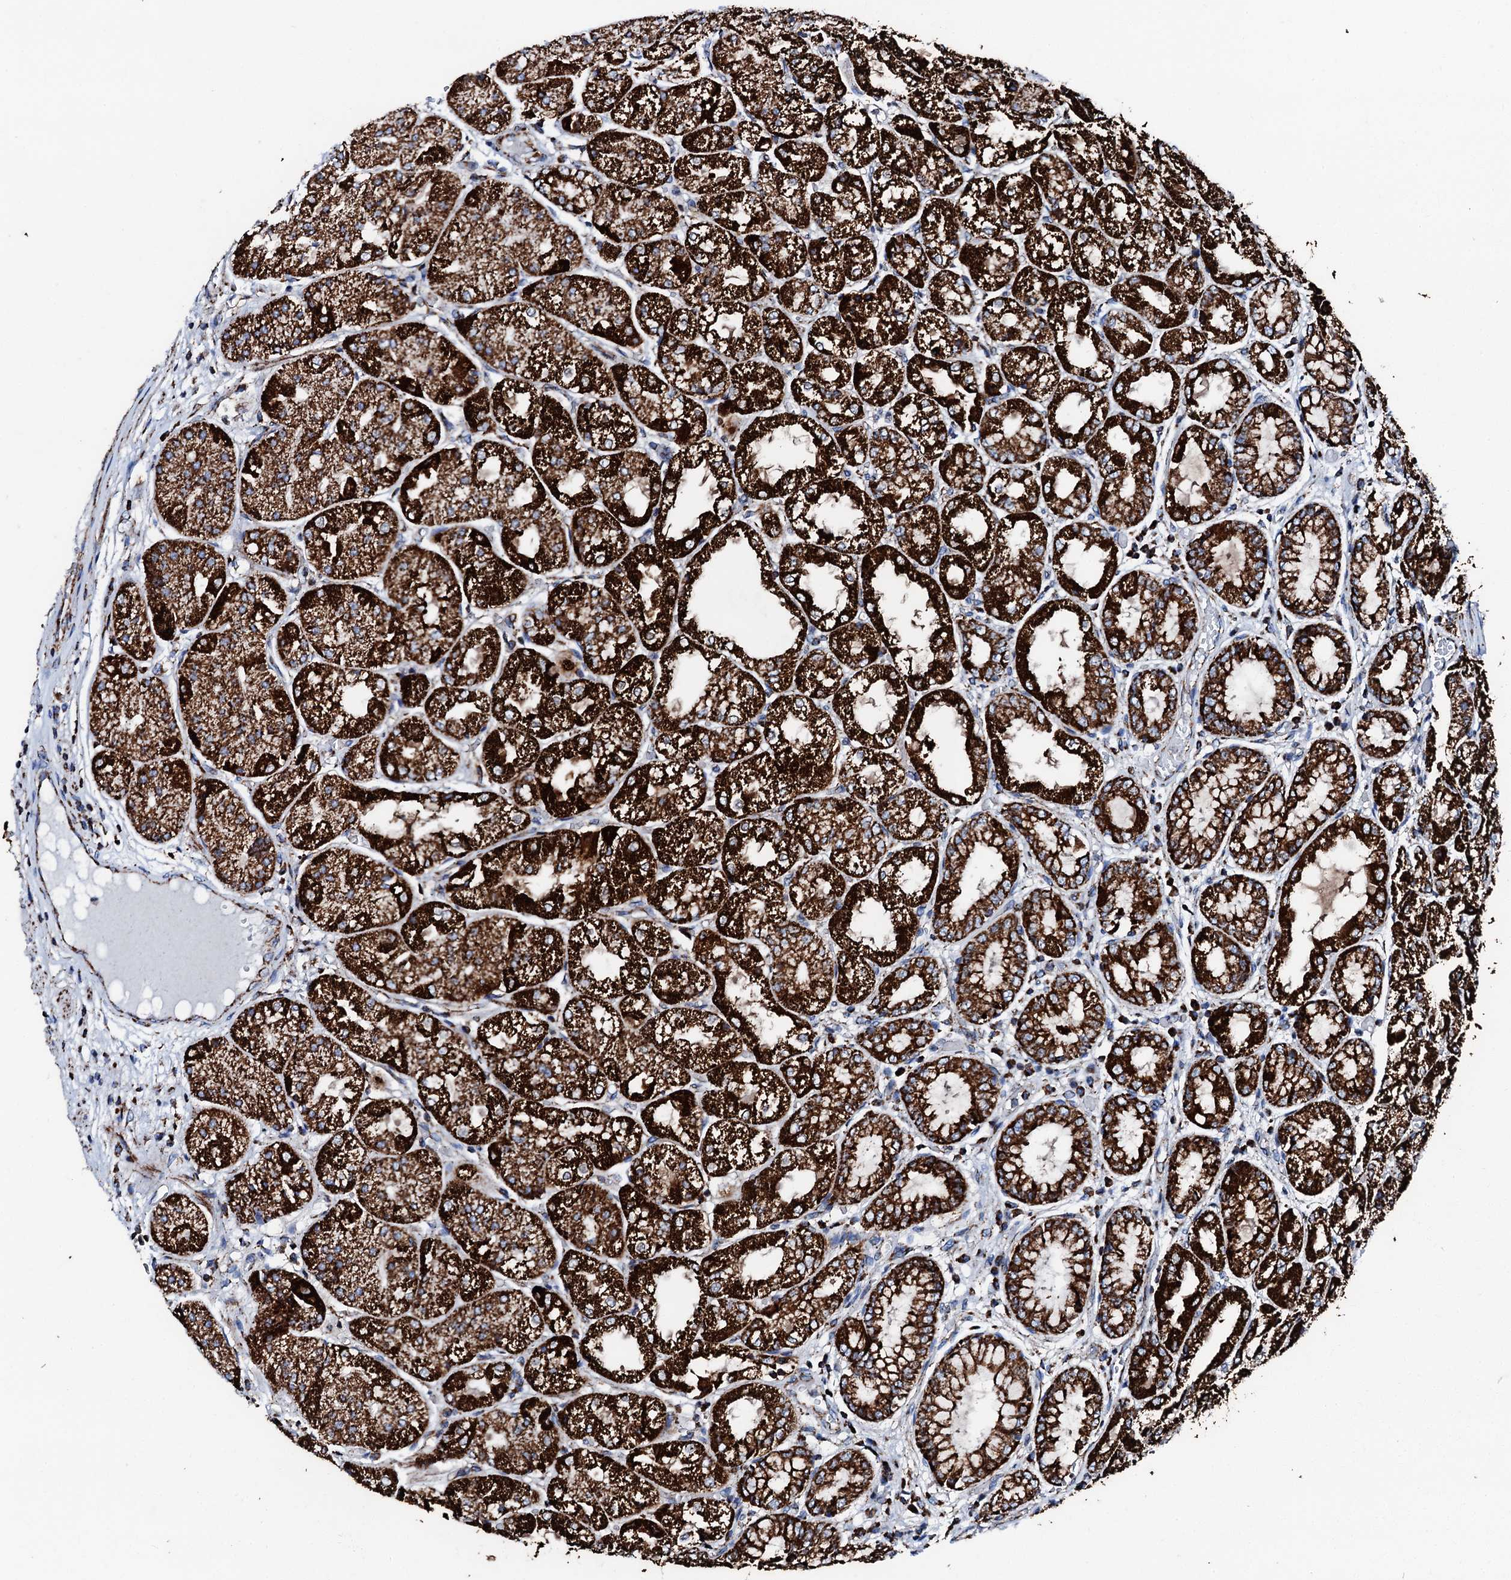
{"staining": {"intensity": "strong", "quantity": ">75%", "location": "cytoplasmic/membranous"}, "tissue": "stomach", "cell_type": "Glandular cells", "image_type": "normal", "snomed": [{"axis": "morphology", "description": "Normal tissue, NOS"}, {"axis": "topography", "description": "Stomach, upper"}], "caption": "The micrograph reveals immunohistochemical staining of benign stomach. There is strong cytoplasmic/membranous staining is appreciated in about >75% of glandular cells. (Stains: DAB (3,3'-diaminobenzidine) in brown, nuclei in blue, Microscopy: brightfield microscopy at high magnification).", "gene": "HADH", "patient": {"sex": "male", "age": 72}}